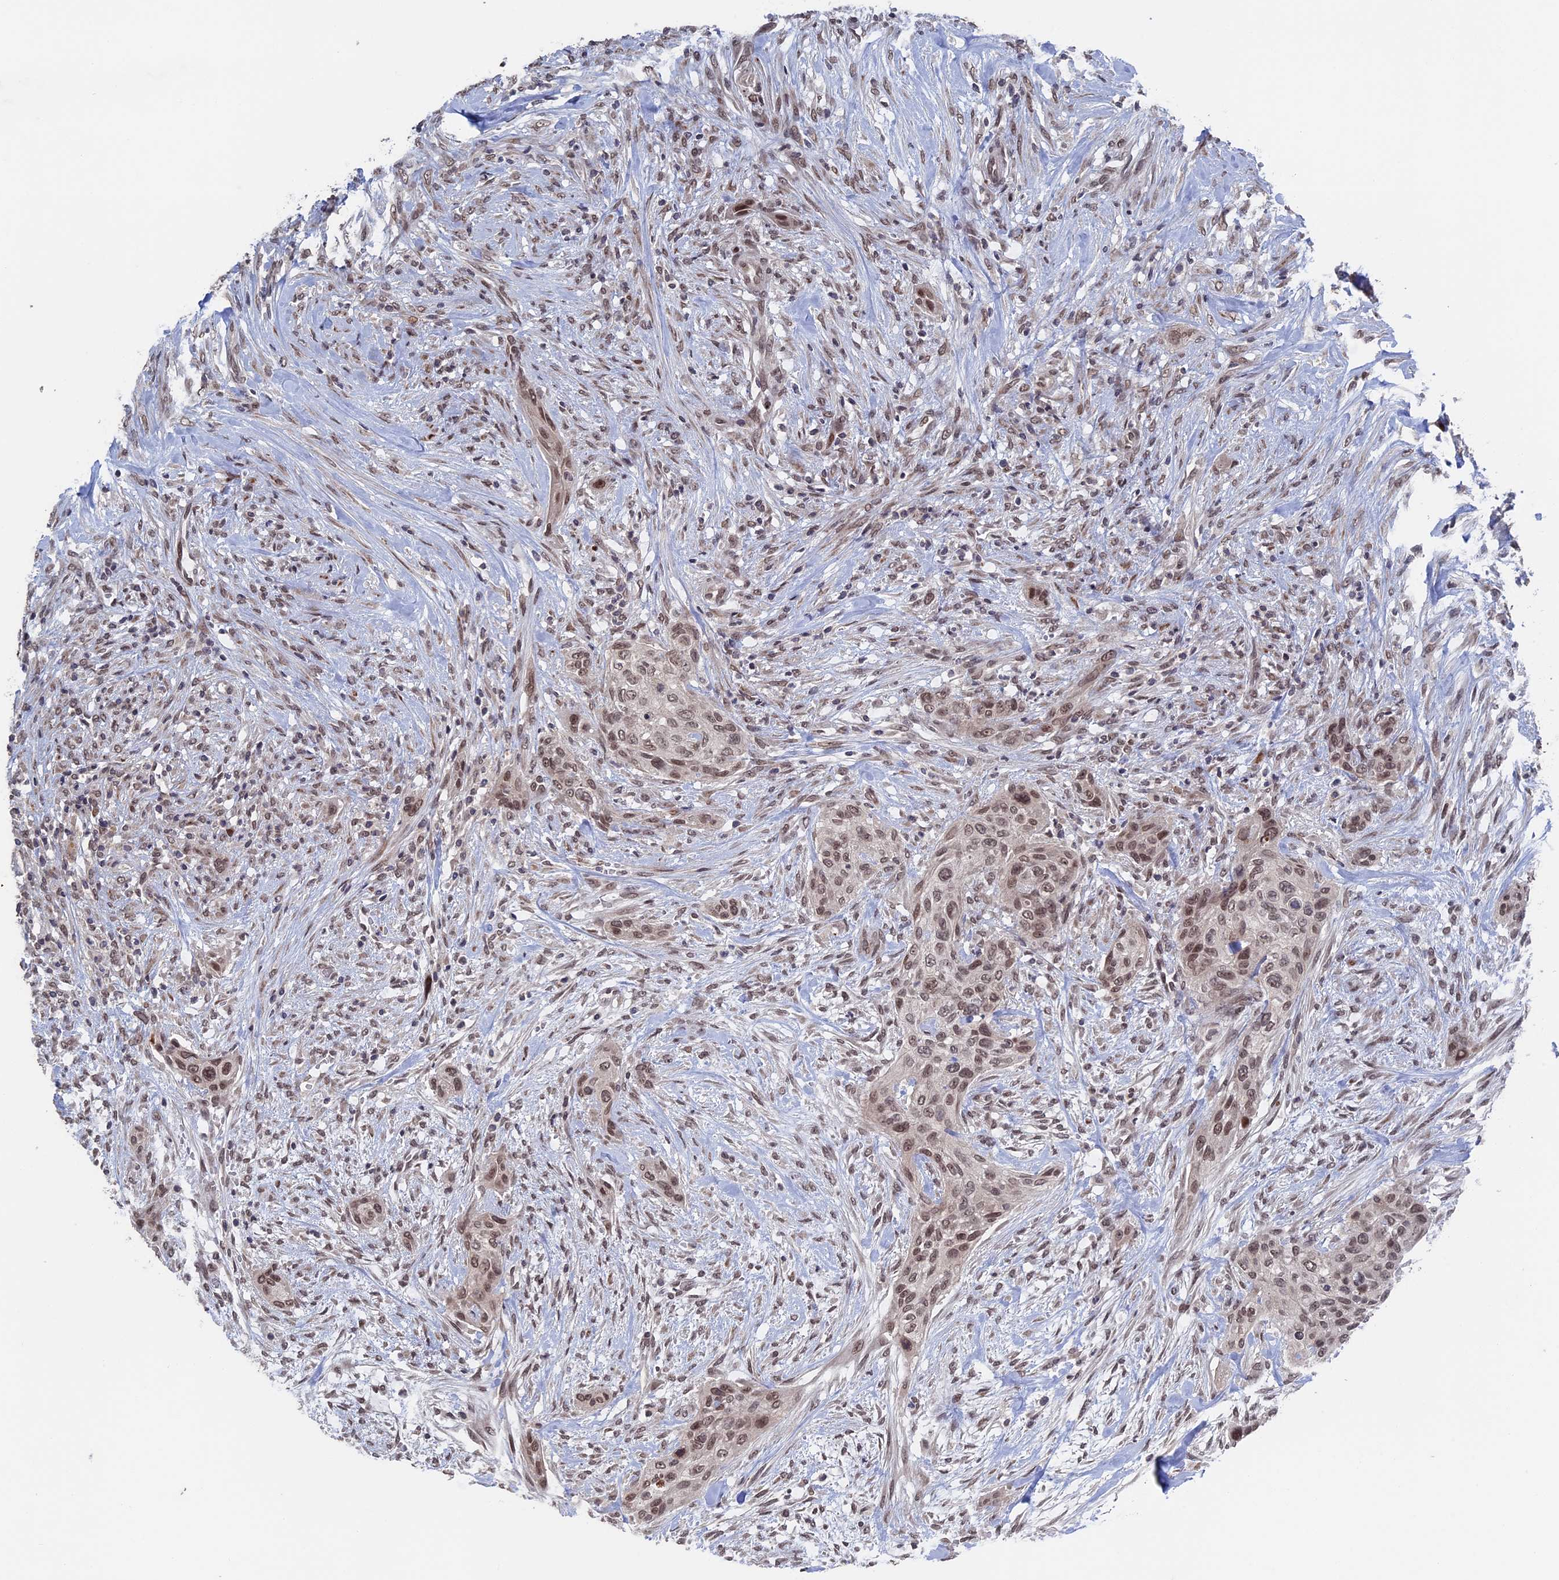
{"staining": {"intensity": "moderate", "quantity": ">75%", "location": "nuclear"}, "tissue": "urothelial cancer", "cell_type": "Tumor cells", "image_type": "cancer", "snomed": [{"axis": "morphology", "description": "Urothelial carcinoma, High grade"}, {"axis": "topography", "description": "Urinary bladder"}], "caption": "Moderate nuclear protein positivity is present in approximately >75% of tumor cells in urothelial cancer. (DAB (3,3'-diaminobenzidine) IHC with brightfield microscopy, high magnification).", "gene": "NR2C2AP", "patient": {"sex": "male", "age": 35}}